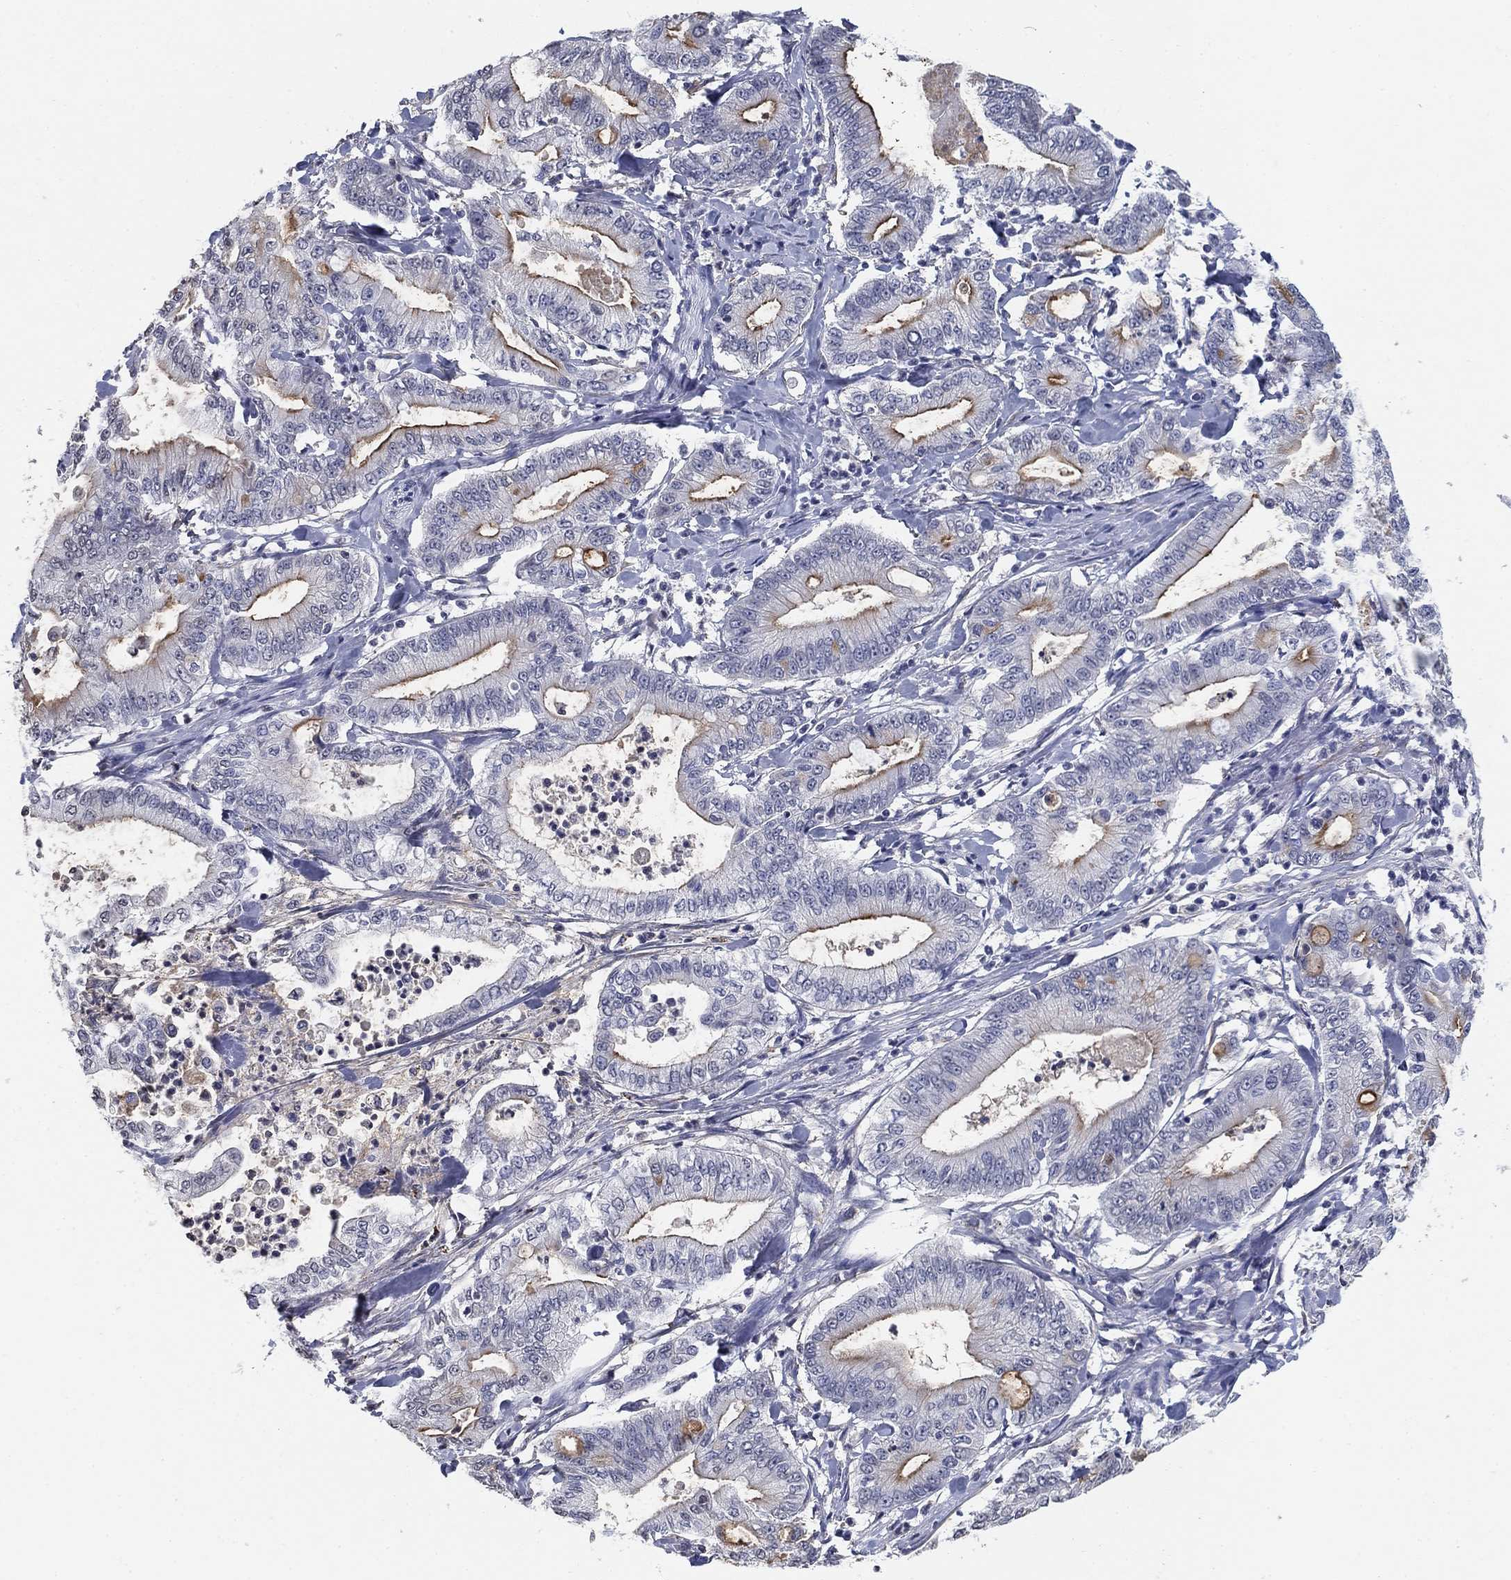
{"staining": {"intensity": "strong", "quantity": "<25%", "location": "cytoplasmic/membranous"}, "tissue": "pancreatic cancer", "cell_type": "Tumor cells", "image_type": "cancer", "snomed": [{"axis": "morphology", "description": "Adenocarcinoma, NOS"}, {"axis": "topography", "description": "Pancreas"}], "caption": "IHC of pancreatic cancer (adenocarcinoma) shows medium levels of strong cytoplasmic/membranous positivity in about <25% of tumor cells.", "gene": "OTUB2", "patient": {"sex": "male", "age": 71}}